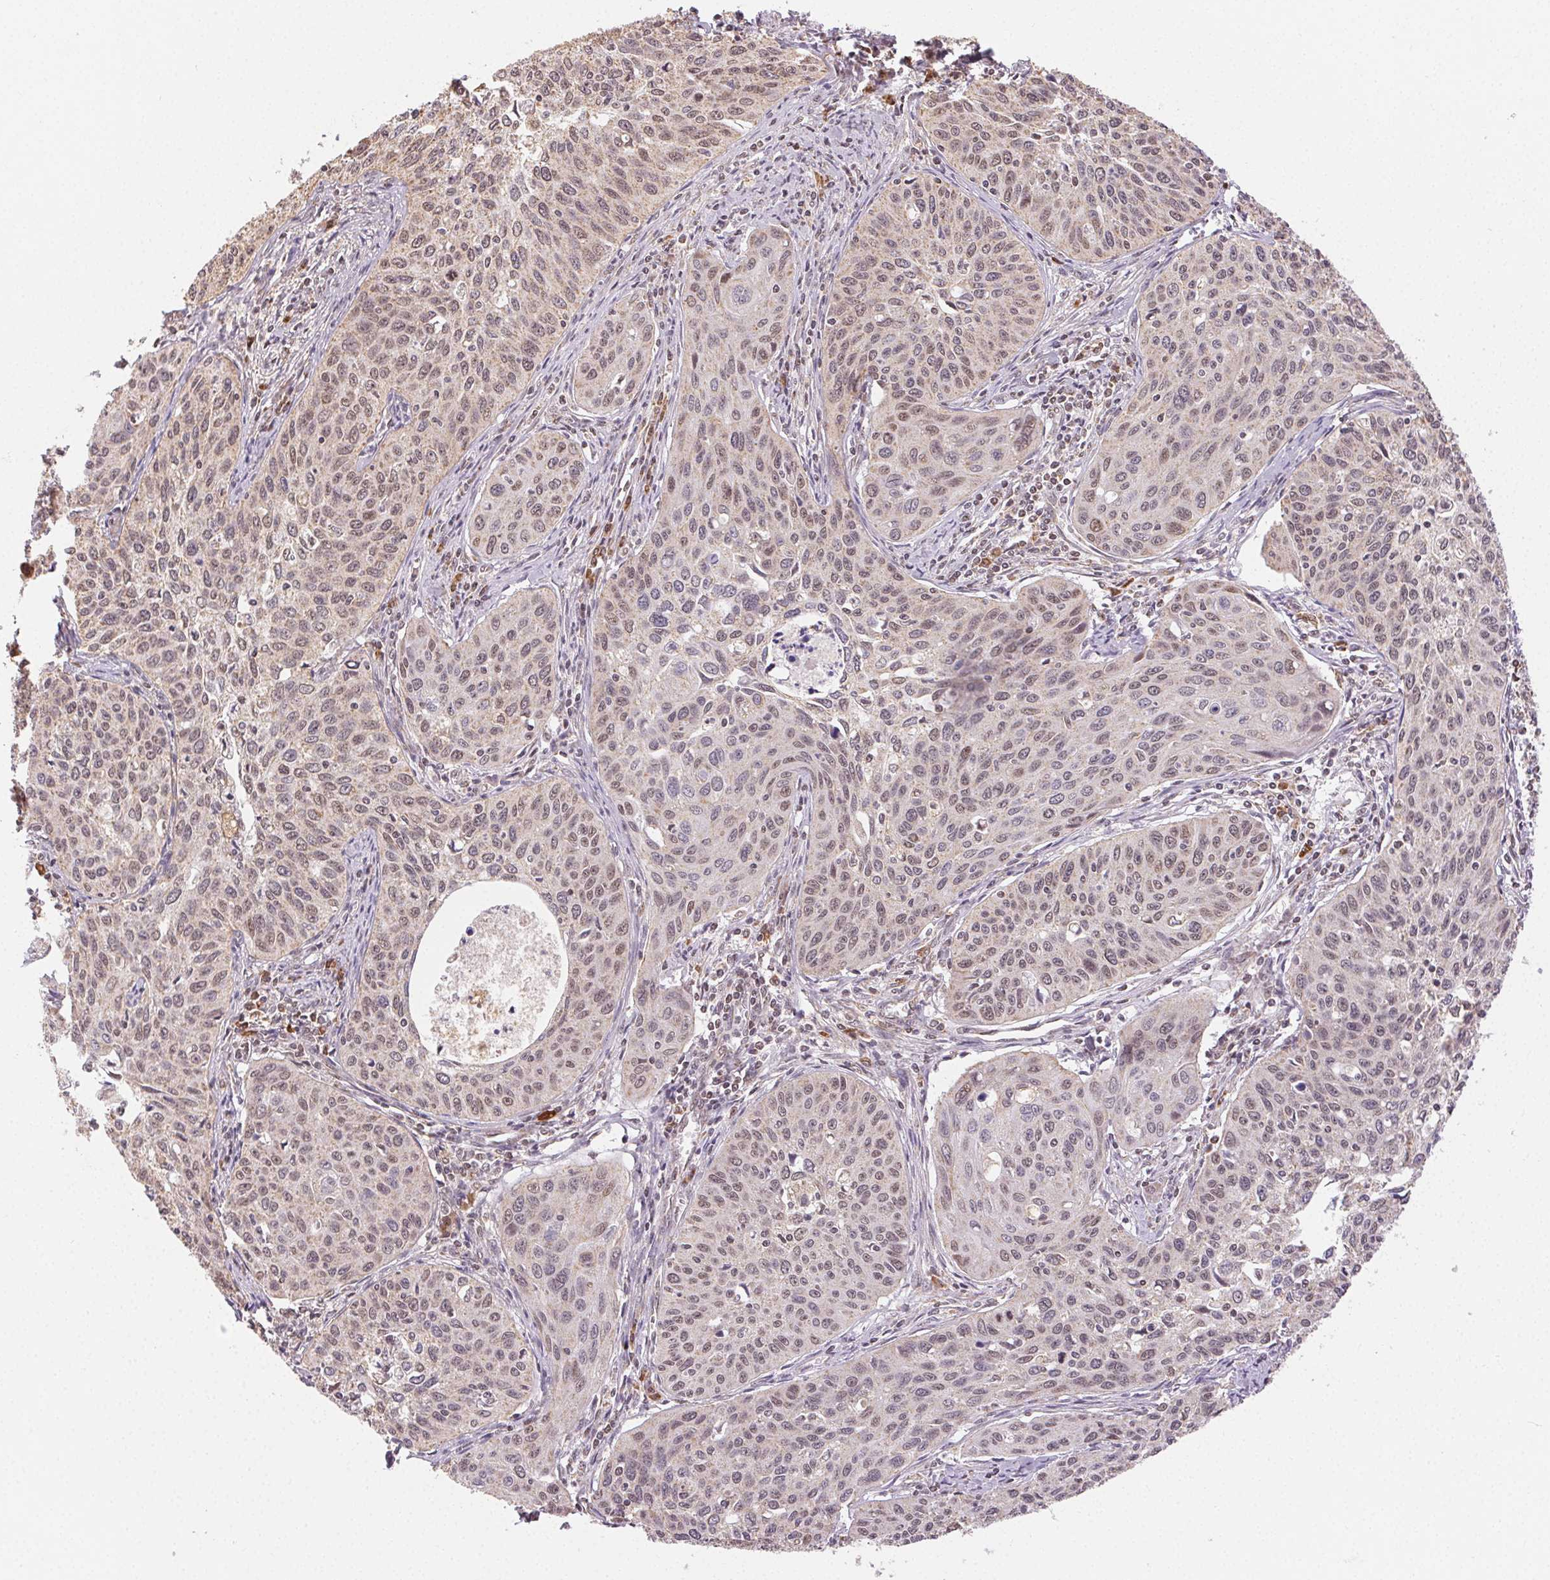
{"staining": {"intensity": "weak", "quantity": "25%-75%", "location": "nuclear"}, "tissue": "cervical cancer", "cell_type": "Tumor cells", "image_type": "cancer", "snomed": [{"axis": "morphology", "description": "Squamous cell carcinoma, NOS"}, {"axis": "topography", "description": "Cervix"}], "caption": "Tumor cells display low levels of weak nuclear staining in approximately 25%-75% of cells in squamous cell carcinoma (cervical). Nuclei are stained in blue.", "gene": "PIWIL4", "patient": {"sex": "female", "age": 31}}